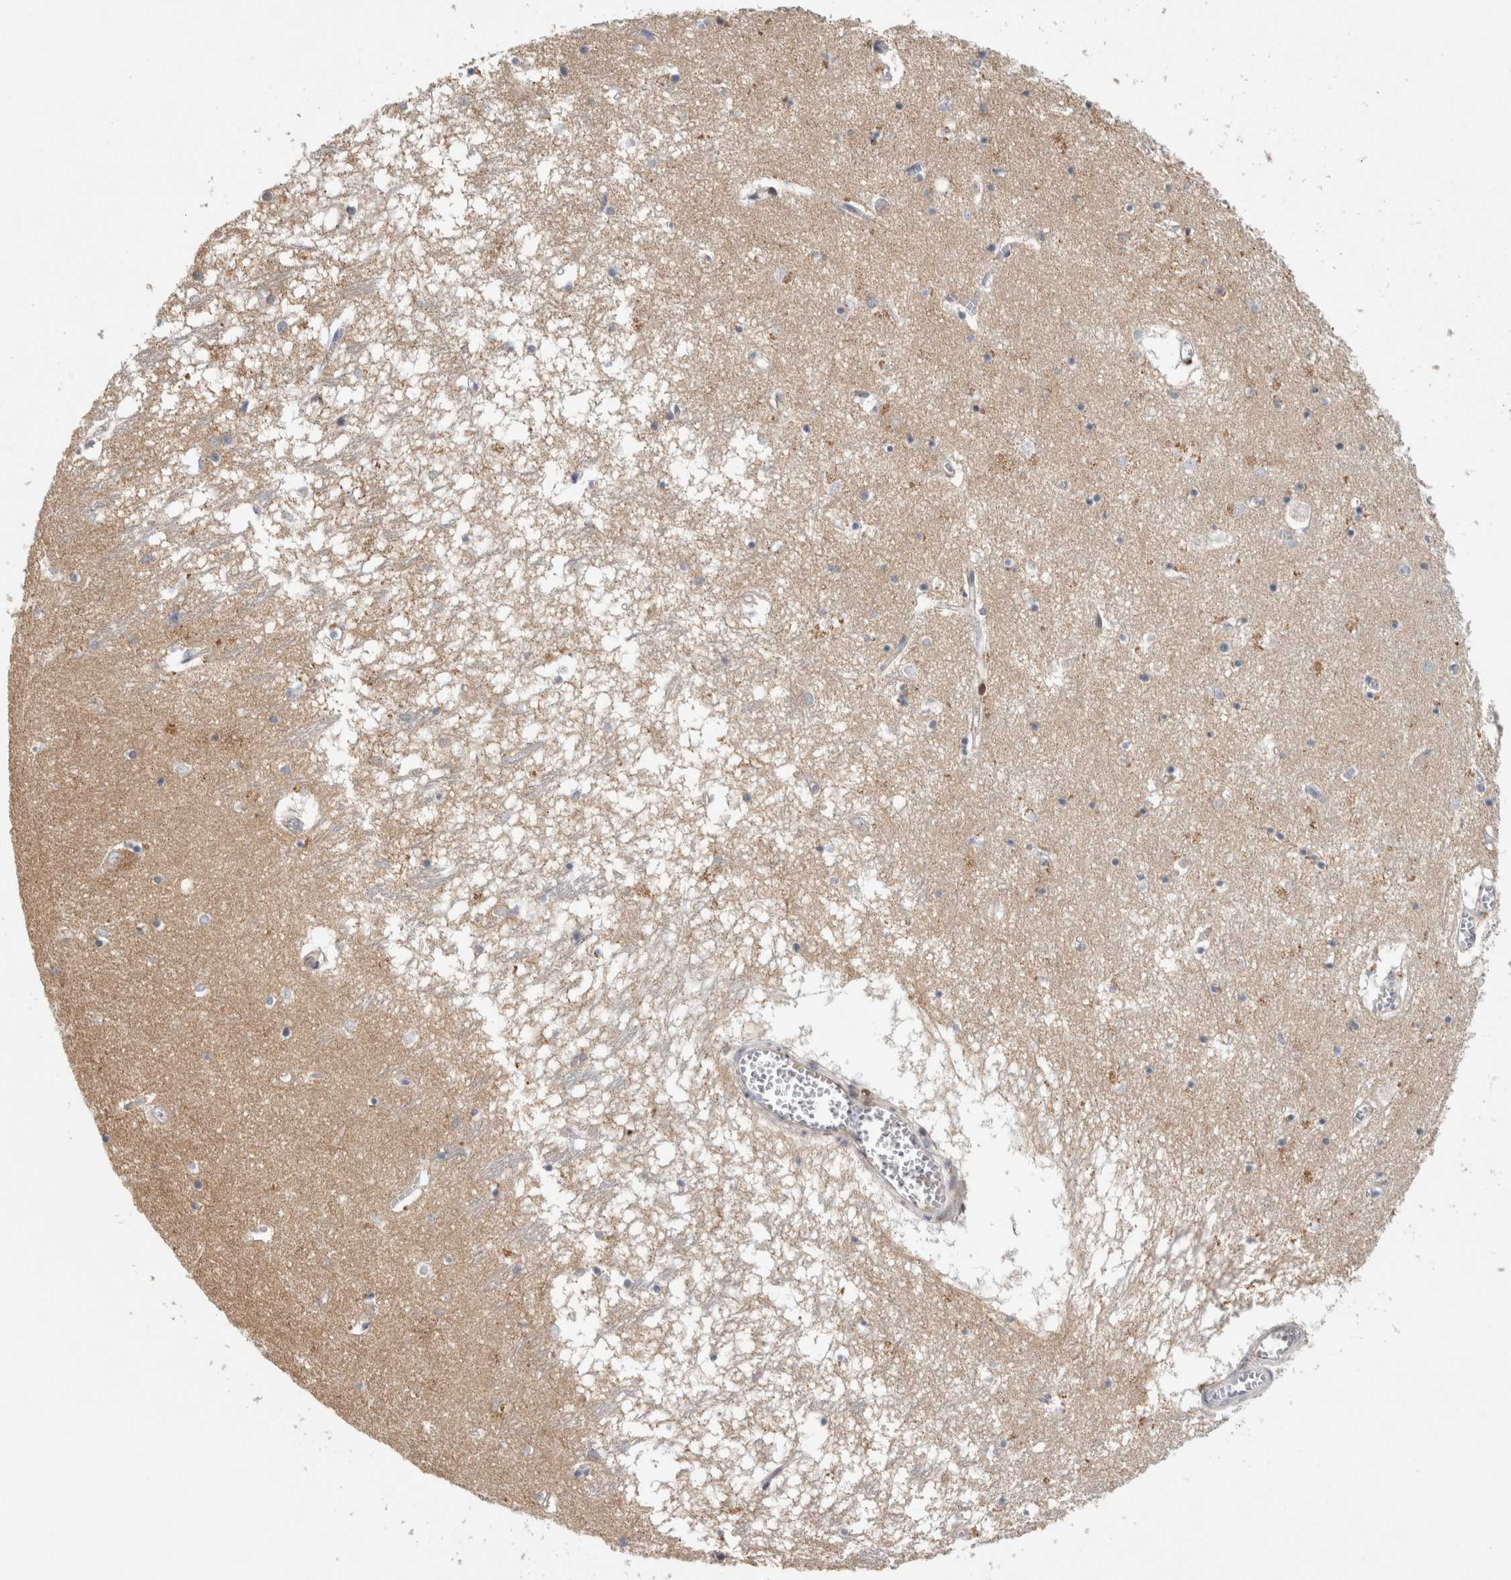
{"staining": {"intensity": "moderate", "quantity": "<25%", "location": "nuclear"}, "tissue": "hippocampus", "cell_type": "Glial cells", "image_type": "normal", "snomed": [{"axis": "morphology", "description": "Normal tissue, NOS"}, {"axis": "topography", "description": "Hippocampus"}], "caption": "A brown stain shows moderate nuclear expression of a protein in glial cells of normal human hippocampus. The staining was performed using DAB to visualize the protein expression in brown, while the nuclei were stained in blue with hematoxylin (Magnification: 20x).", "gene": "RBM48", "patient": {"sex": "male", "age": 70}}